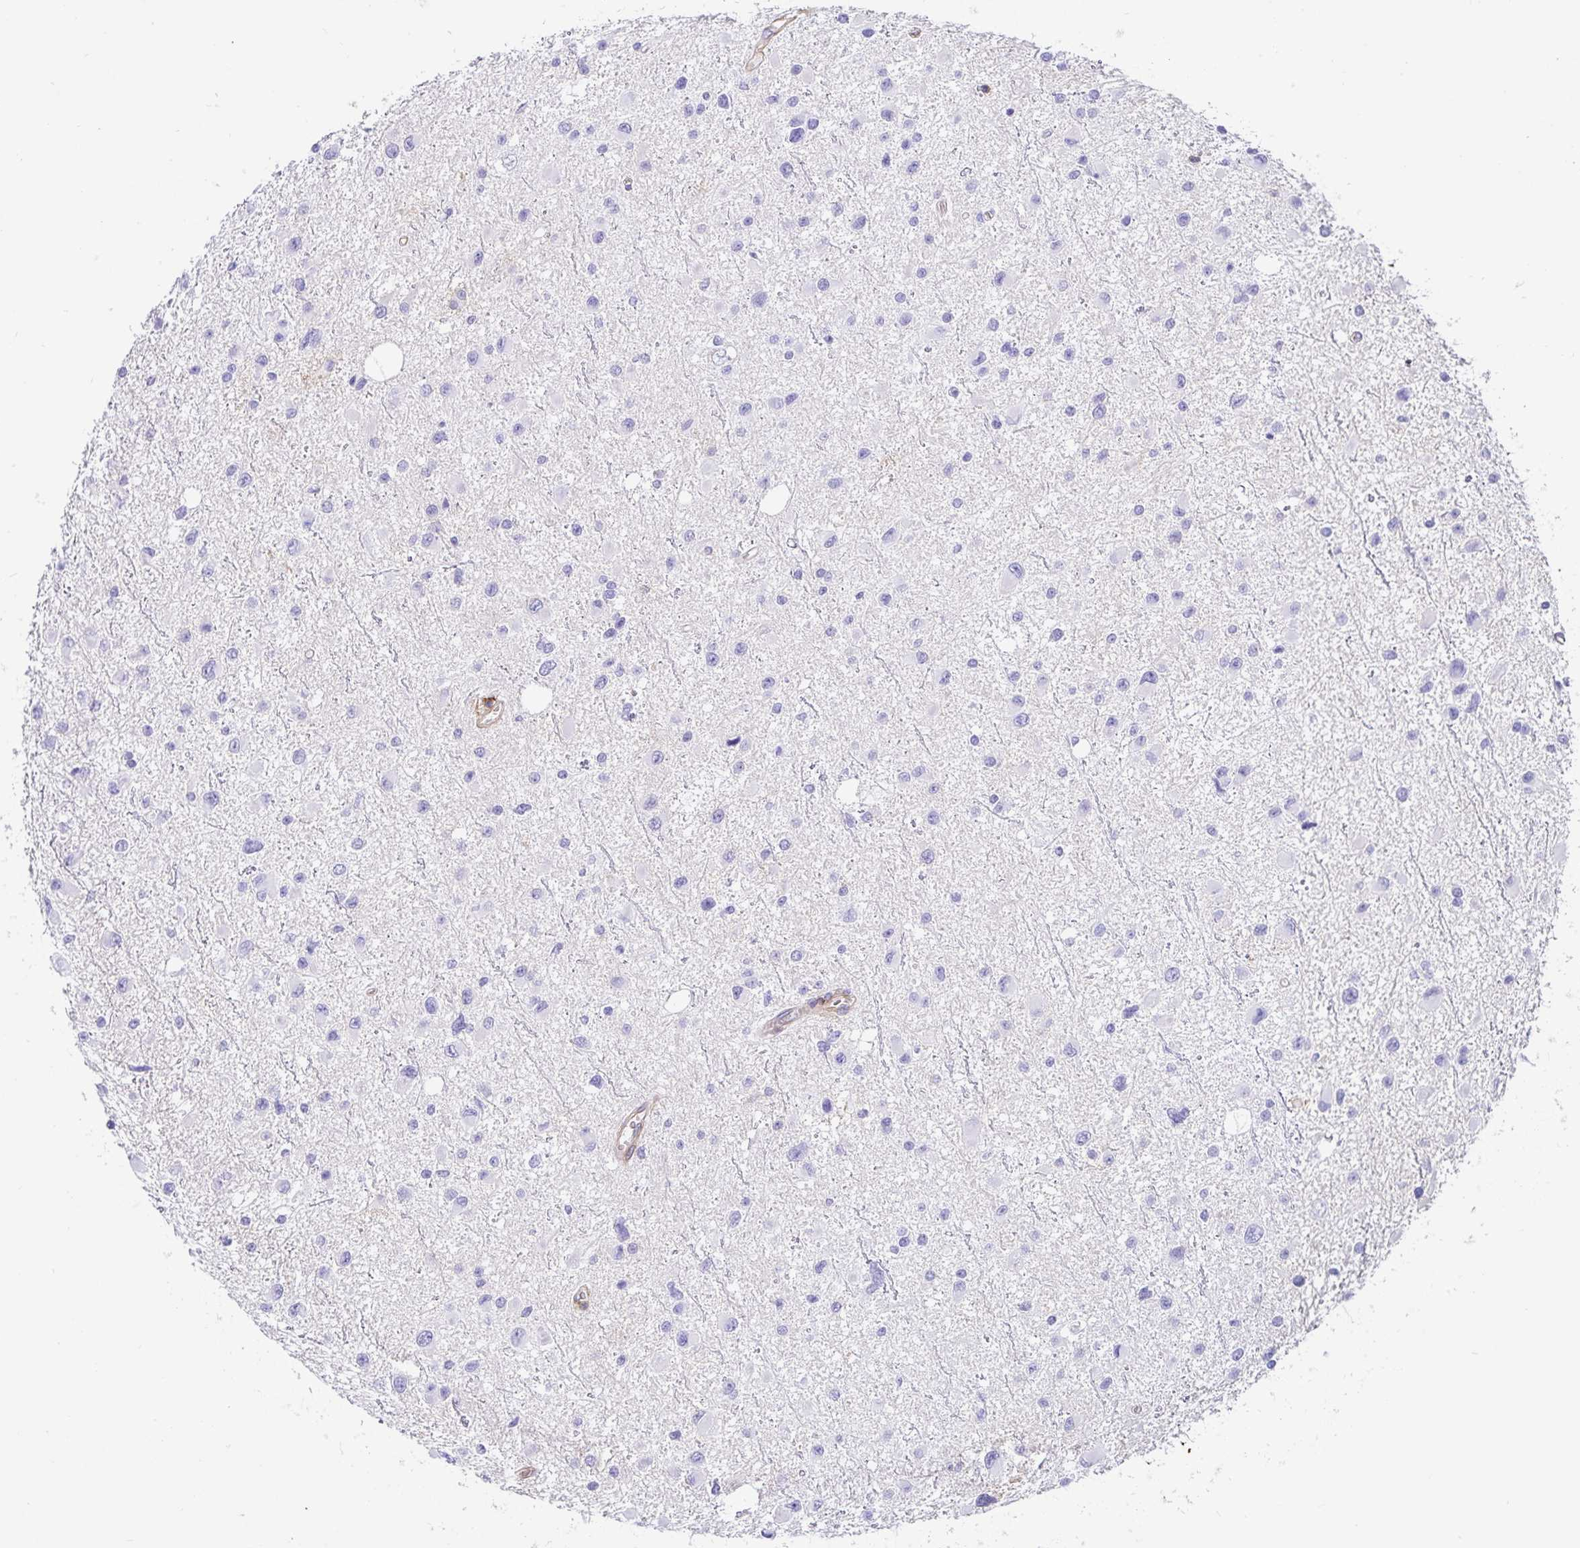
{"staining": {"intensity": "negative", "quantity": "none", "location": "none"}, "tissue": "glioma", "cell_type": "Tumor cells", "image_type": "cancer", "snomed": [{"axis": "morphology", "description": "Glioma, malignant, Low grade"}, {"axis": "topography", "description": "Brain"}], "caption": "Image shows no significant protein positivity in tumor cells of glioma. (Stains: DAB immunohistochemistry with hematoxylin counter stain, Microscopy: brightfield microscopy at high magnification).", "gene": "ANXA2", "patient": {"sex": "female", "age": 32}}